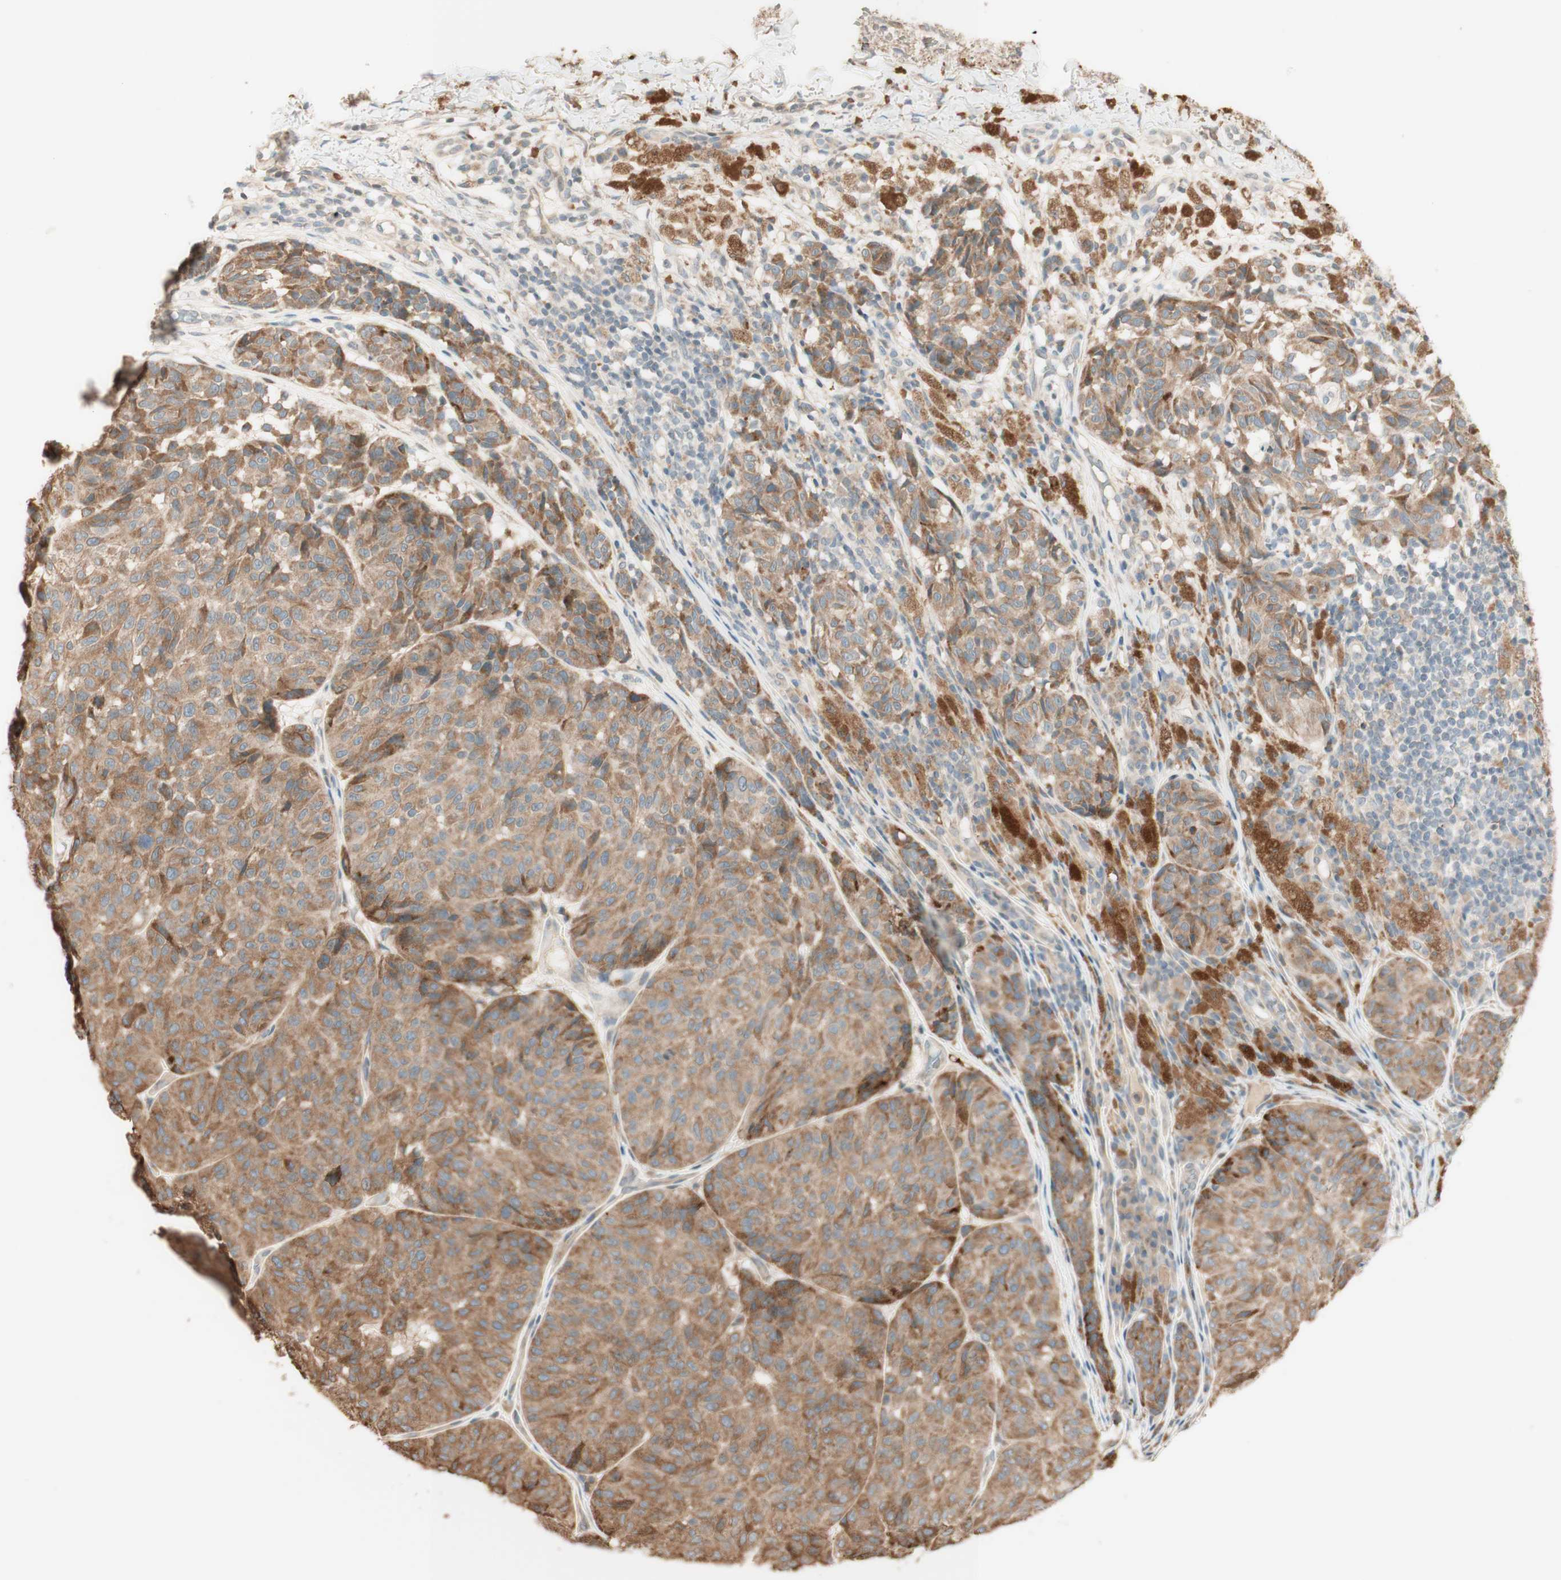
{"staining": {"intensity": "moderate", "quantity": ">75%", "location": "cytoplasmic/membranous"}, "tissue": "melanoma", "cell_type": "Tumor cells", "image_type": "cancer", "snomed": [{"axis": "morphology", "description": "Malignant melanoma, NOS"}, {"axis": "topography", "description": "Skin"}], "caption": "IHC micrograph of malignant melanoma stained for a protein (brown), which displays medium levels of moderate cytoplasmic/membranous expression in about >75% of tumor cells.", "gene": "CLCN2", "patient": {"sex": "female", "age": 46}}